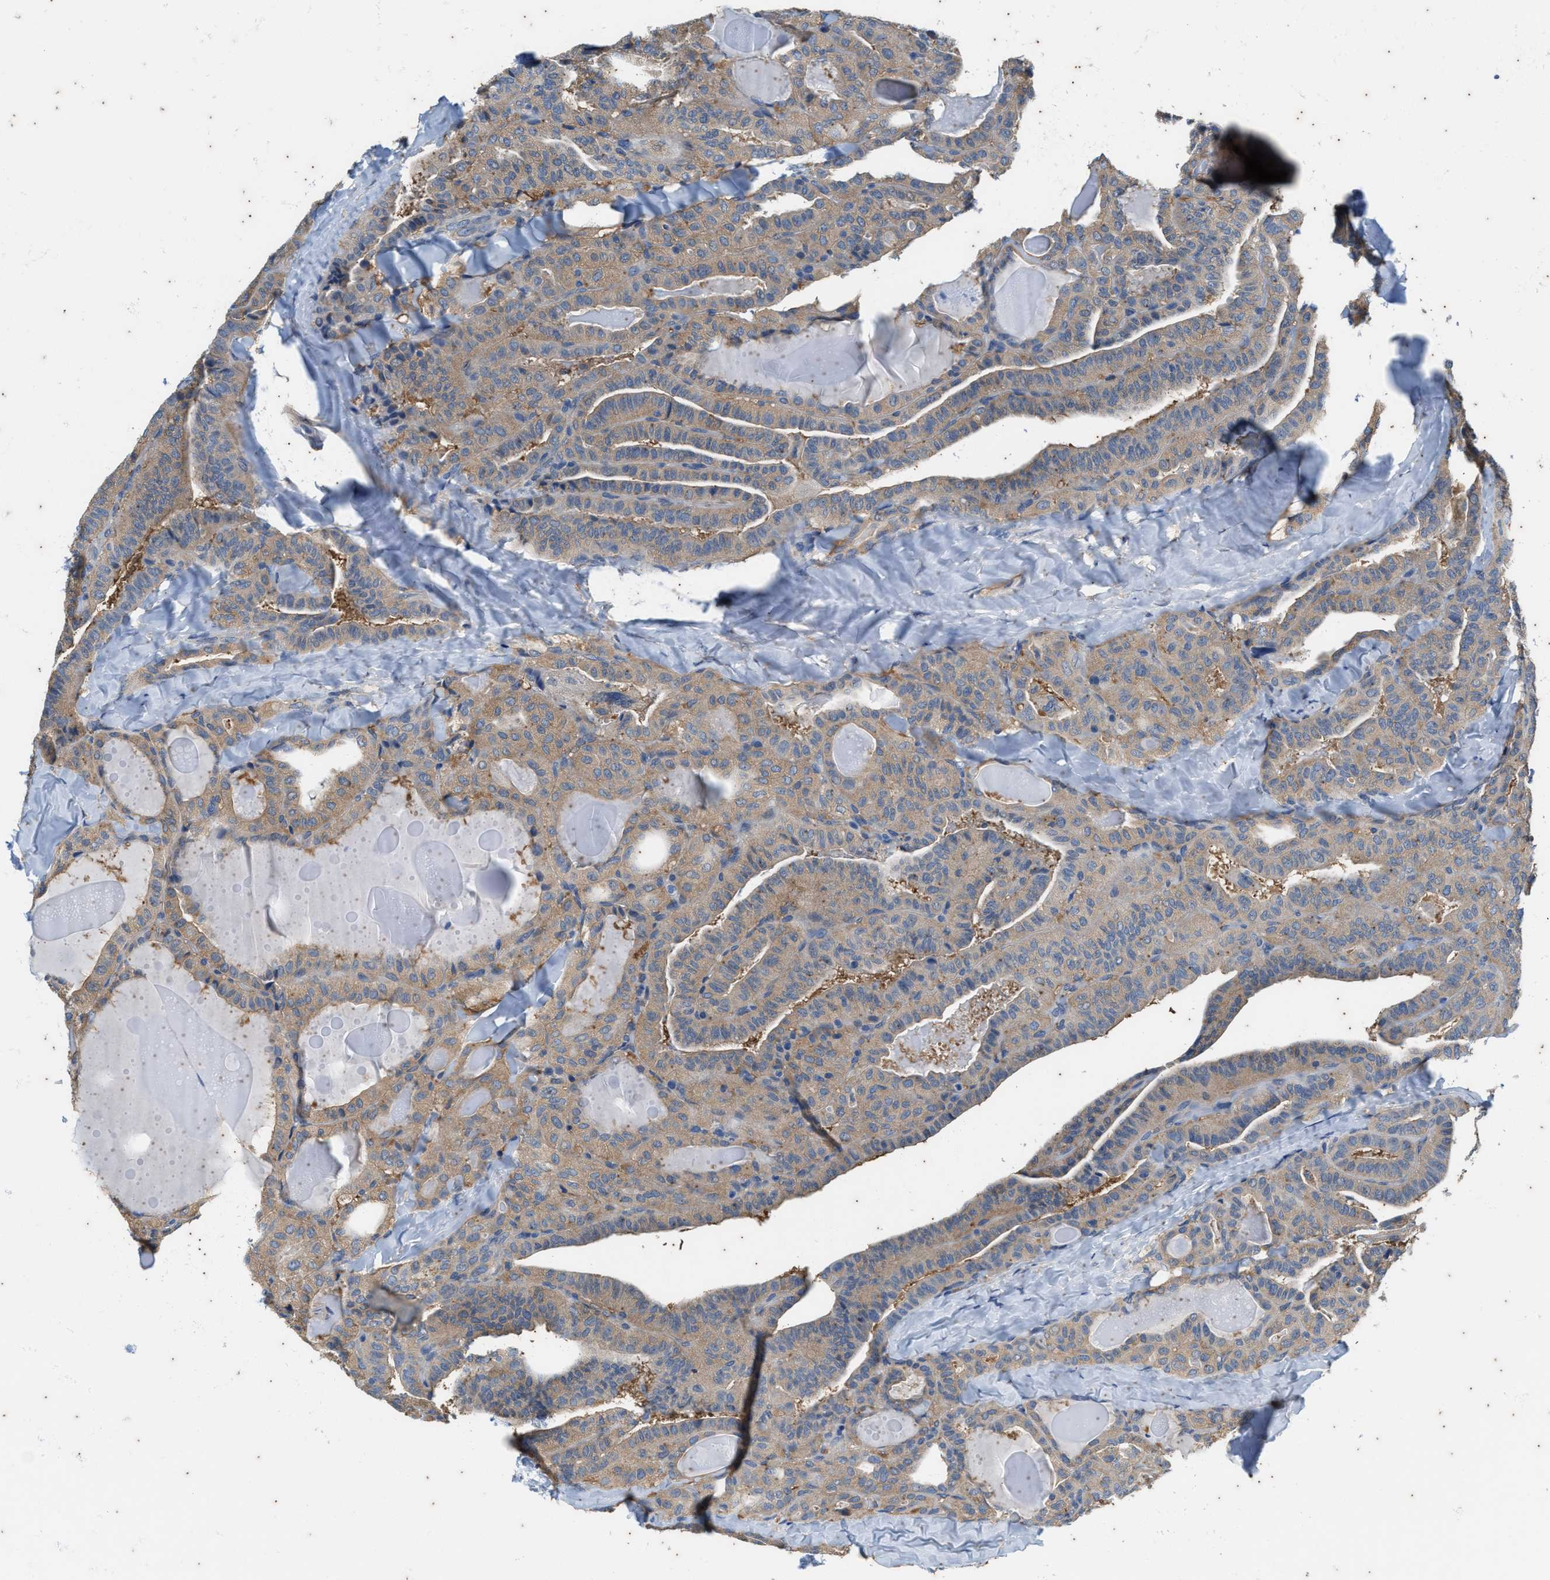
{"staining": {"intensity": "weak", "quantity": ">75%", "location": "cytoplasmic/membranous"}, "tissue": "thyroid cancer", "cell_type": "Tumor cells", "image_type": "cancer", "snomed": [{"axis": "morphology", "description": "Papillary adenocarcinoma, NOS"}, {"axis": "topography", "description": "Thyroid gland"}], "caption": "Immunohistochemical staining of human thyroid papillary adenocarcinoma exhibits weak cytoplasmic/membranous protein expression in about >75% of tumor cells.", "gene": "COX19", "patient": {"sex": "male", "age": 77}}